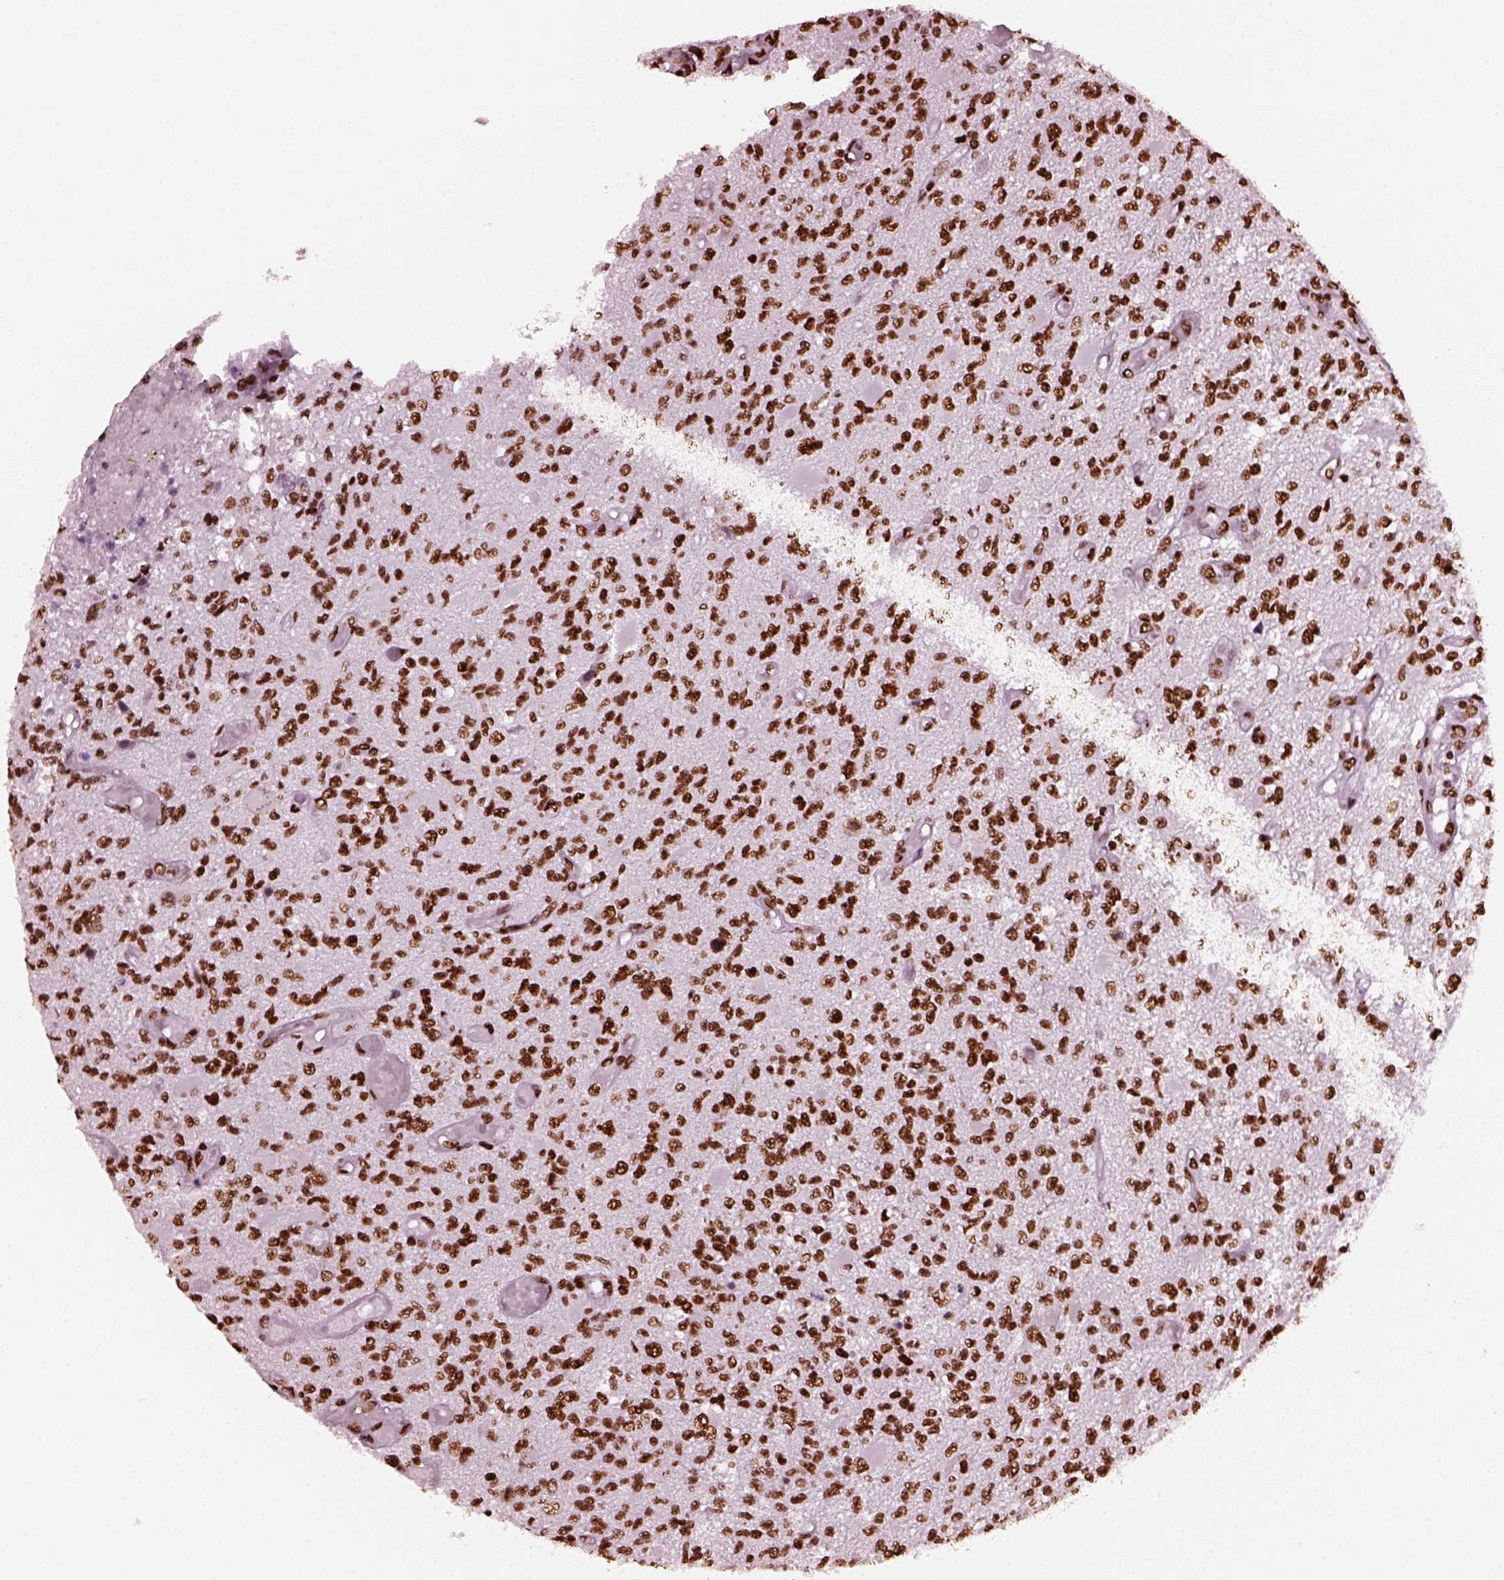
{"staining": {"intensity": "strong", "quantity": ">75%", "location": "nuclear"}, "tissue": "glioma", "cell_type": "Tumor cells", "image_type": "cancer", "snomed": [{"axis": "morphology", "description": "Glioma, malignant, High grade"}, {"axis": "topography", "description": "Brain"}], "caption": "High-grade glioma (malignant) stained with a brown dye demonstrates strong nuclear positive expression in approximately >75% of tumor cells.", "gene": "CBFA2T3", "patient": {"sex": "female", "age": 63}}